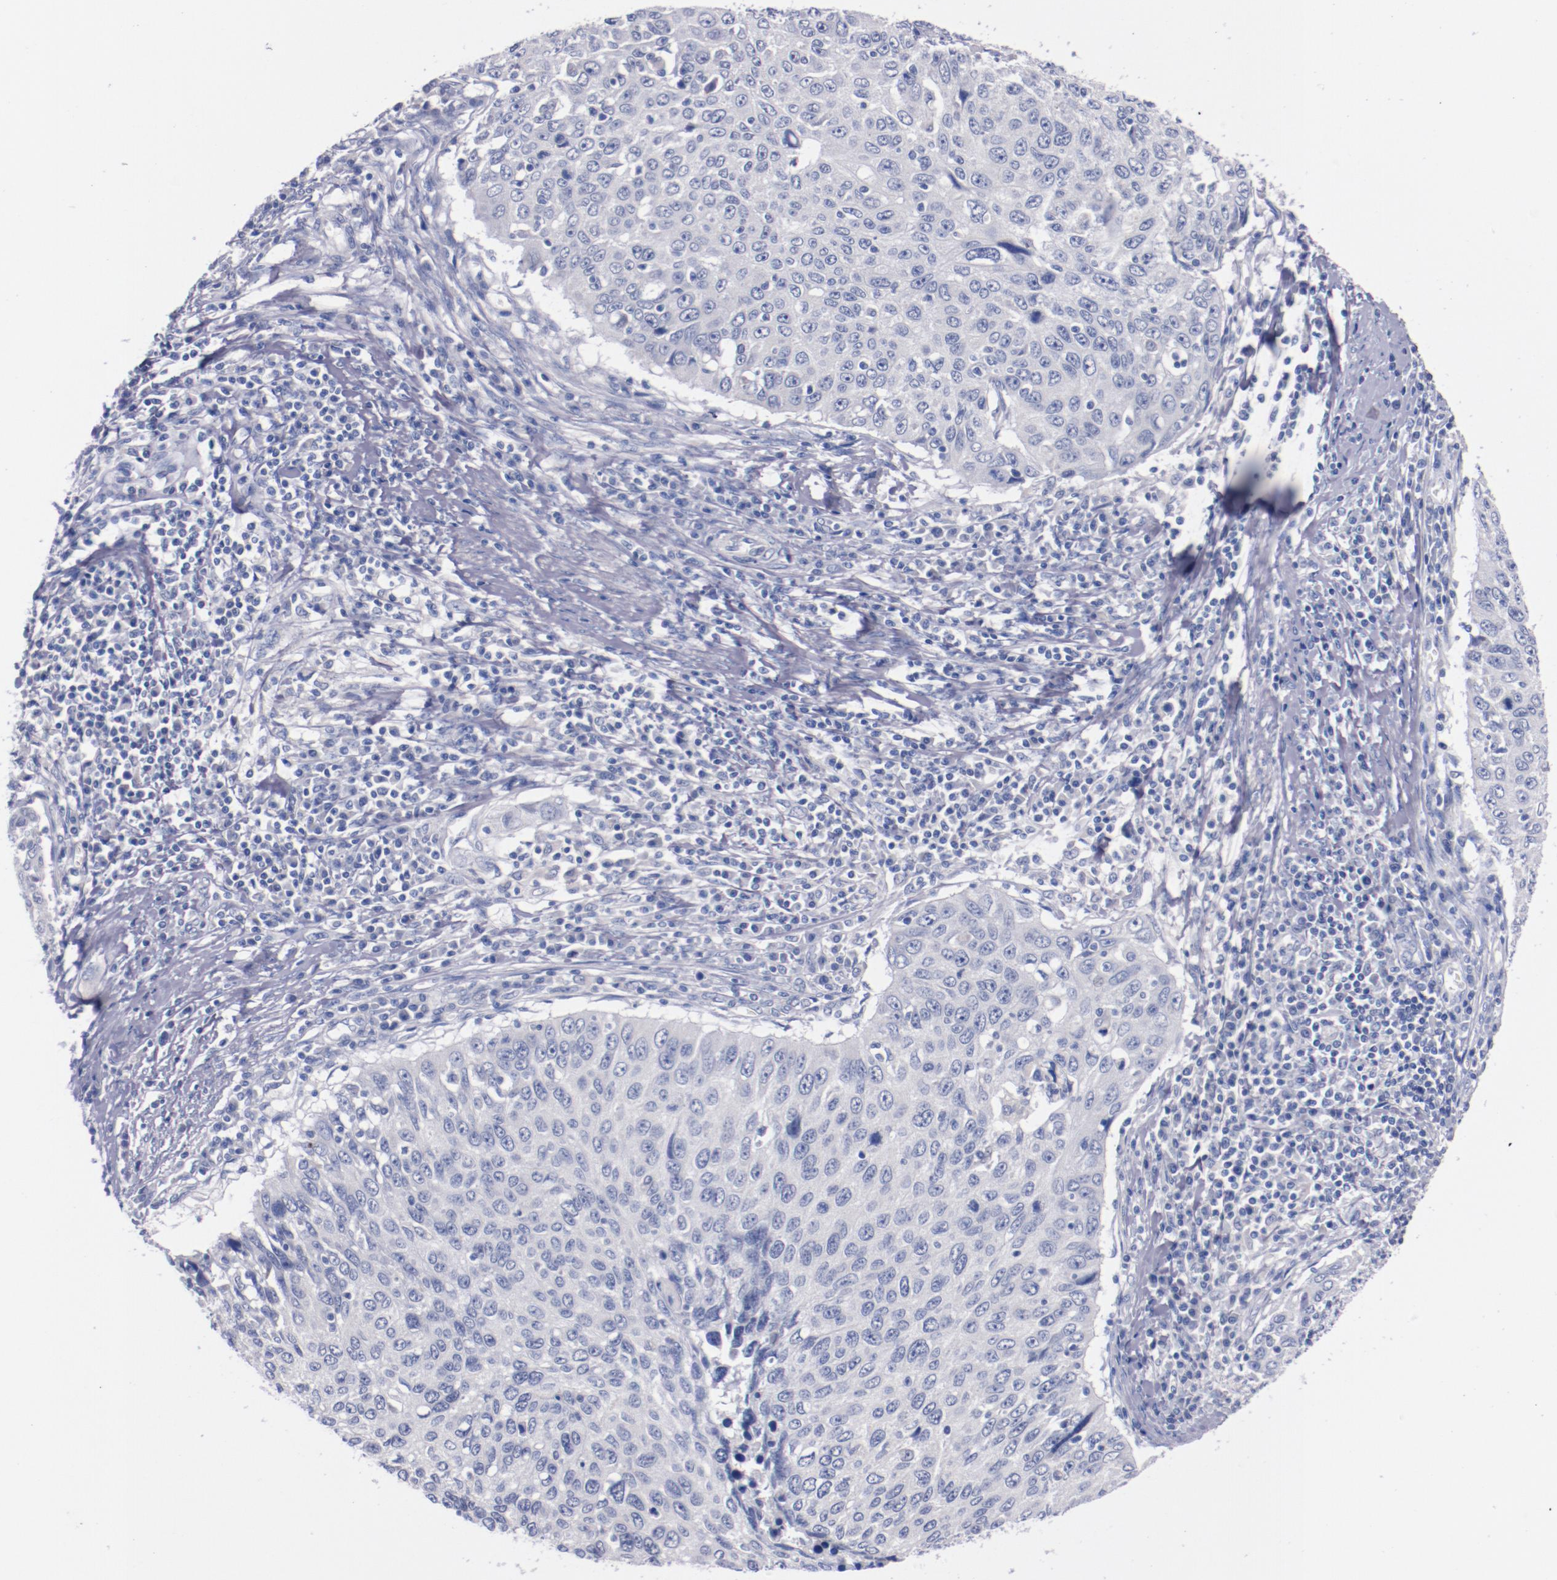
{"staining": {"intensity": "negative", "quantity": "none", "location": "none"}, "tissue": "cervical cancer", "cell_type": "Tumor cells", "image_type": "cancer", "snomed": [{"axis": "morphology", "description": "Squamous cell carcinoma, NOS"}, {"axis": "topography", "description": "Cervix"}], "caption": "This is an immunohistochemistry (IHC) photomicrograph of cervical cancer. There is no expression in tumor cells.", "gene": "CNTNAP2", "patient": {"sex": "female", "age": 53}}